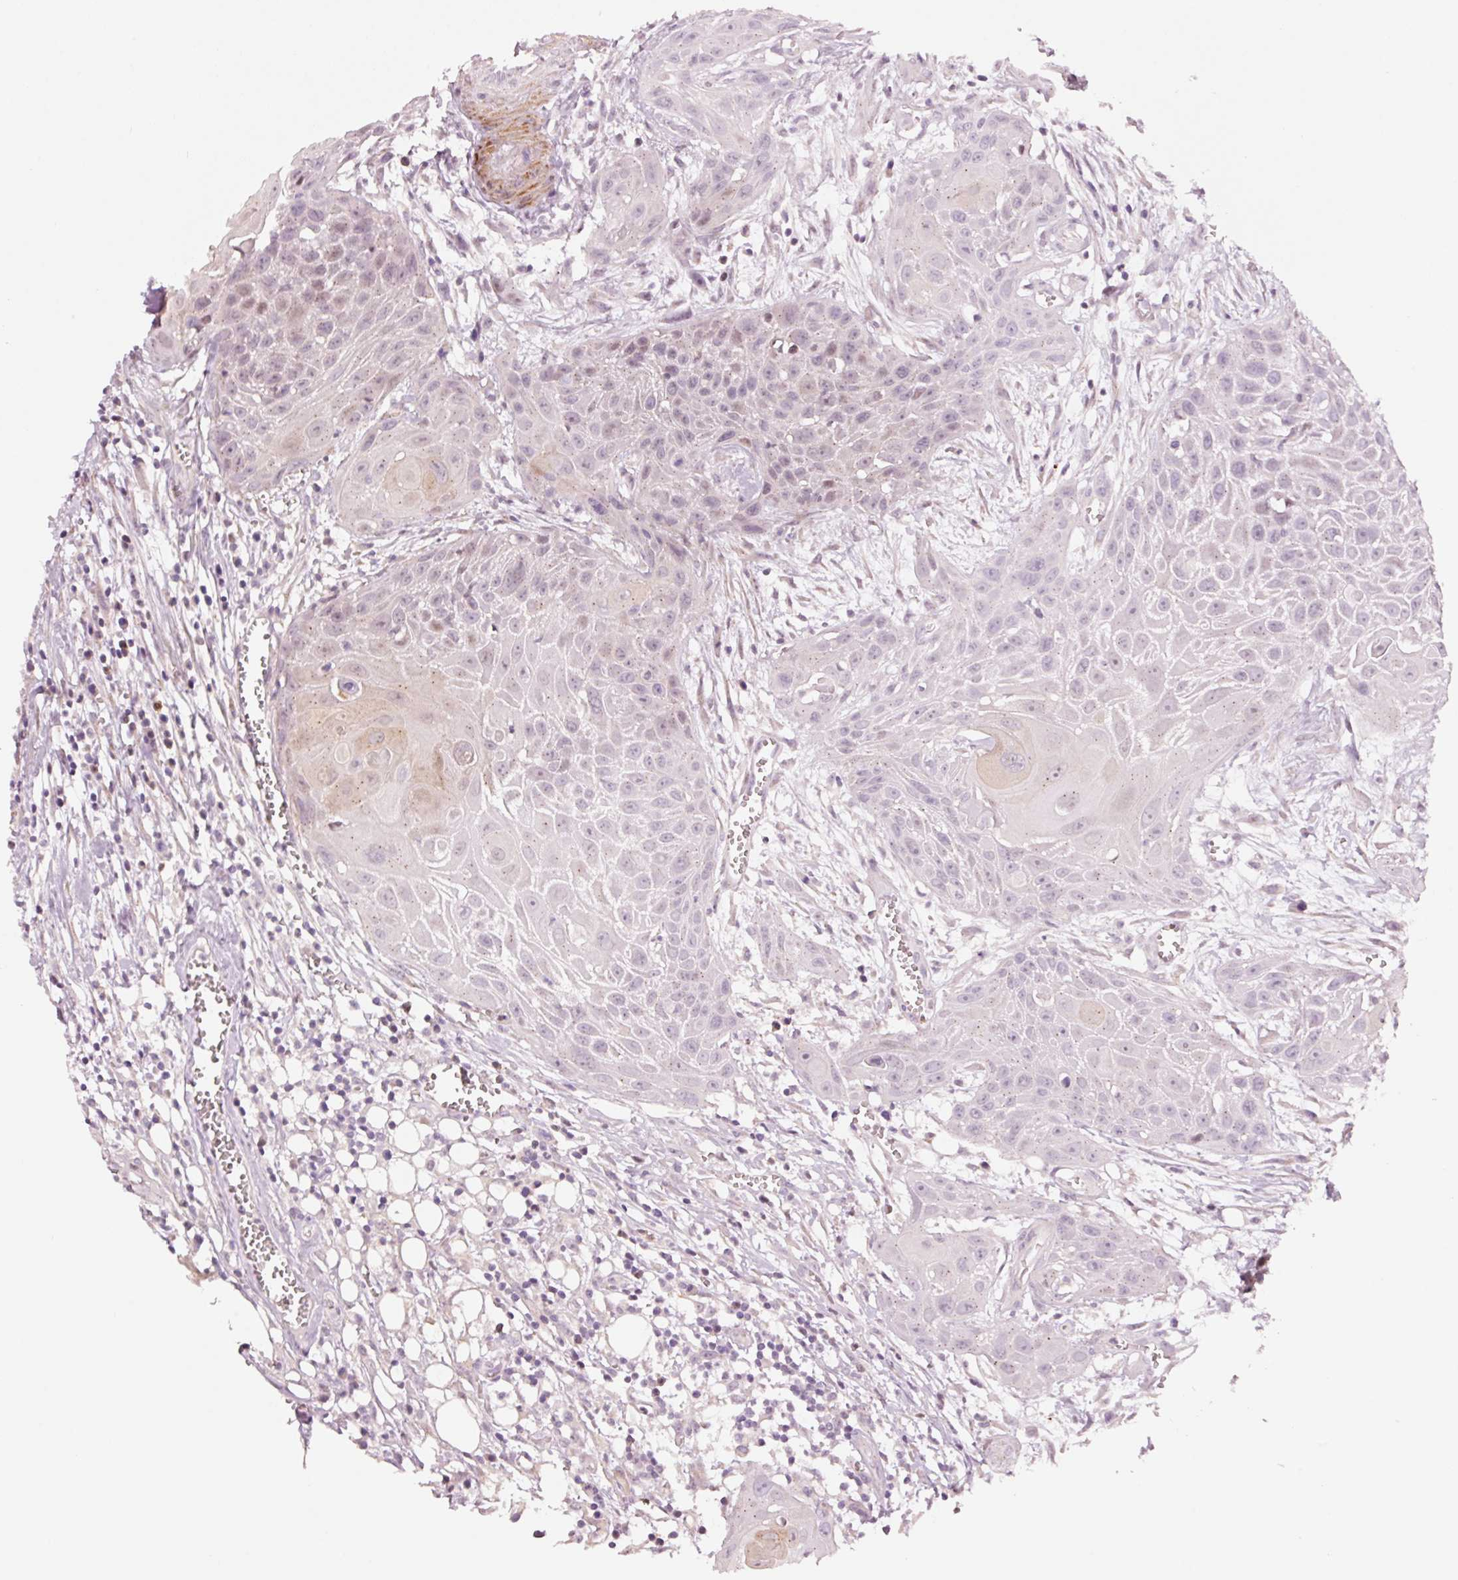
{"staining": {"intensity": "weak", "quantity": "<25%", "location": "nuclear"}, "tissue": "head and neck cancer", "cell_type": "Tumor cells", "image_type": "cancer", "snomed": [{"axis": "morphology", "description": "Squamous cell carcinoma, NOS"}, {"axis": "topography", "description": "Lymph node"}, {"axis": "topography", "description": "Salivary gland"}, {"axis": "topography", "description": "Head-Neck"}], "caption": "A histopathology image of head and neck cancer stained for a protein shows no brown staining in tumor cells.", "gene": "DAPP1", "patient": {"sex": "female", "age": 74}}